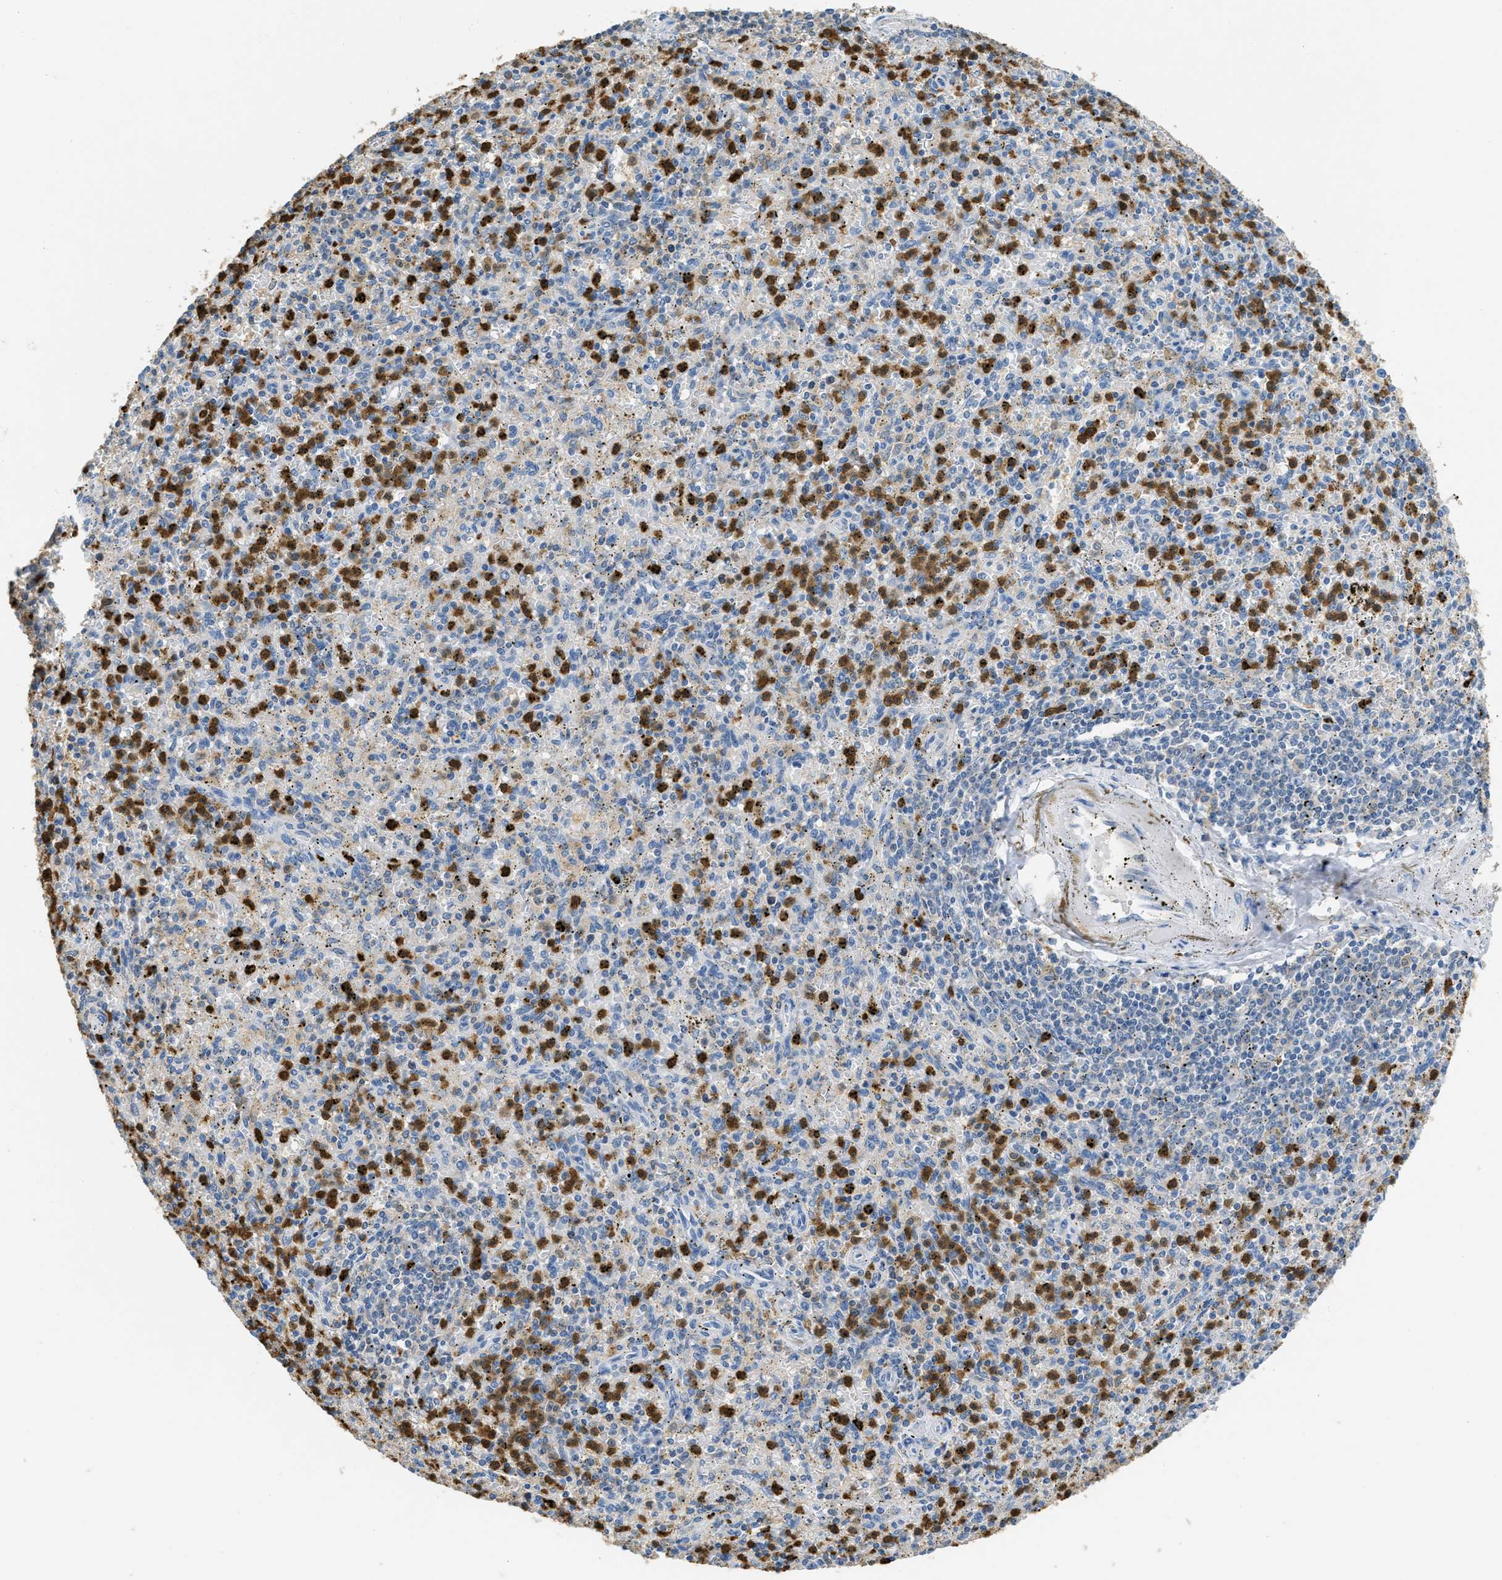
{"staining": {"intensity": "moderate", "quantity": "25%-75%", "location": "cytoplasmic/membranous"}, "tissue": "spleen", "cell_type": "Cells in red pulp", "image_type": "normal", "snomed": [{"axis": "morphology", "description": "Normal tissue, NOS"}, {"axis": "topography", "description": "Spleen"}], "caption": "The immunohistochemical stain shows moderate cytoplasmic/membranous positivity in cells in red pulp of unremarkable spleen.", "gene": "SERPINB1", "patient": {"sex": "male", "age": 72}}